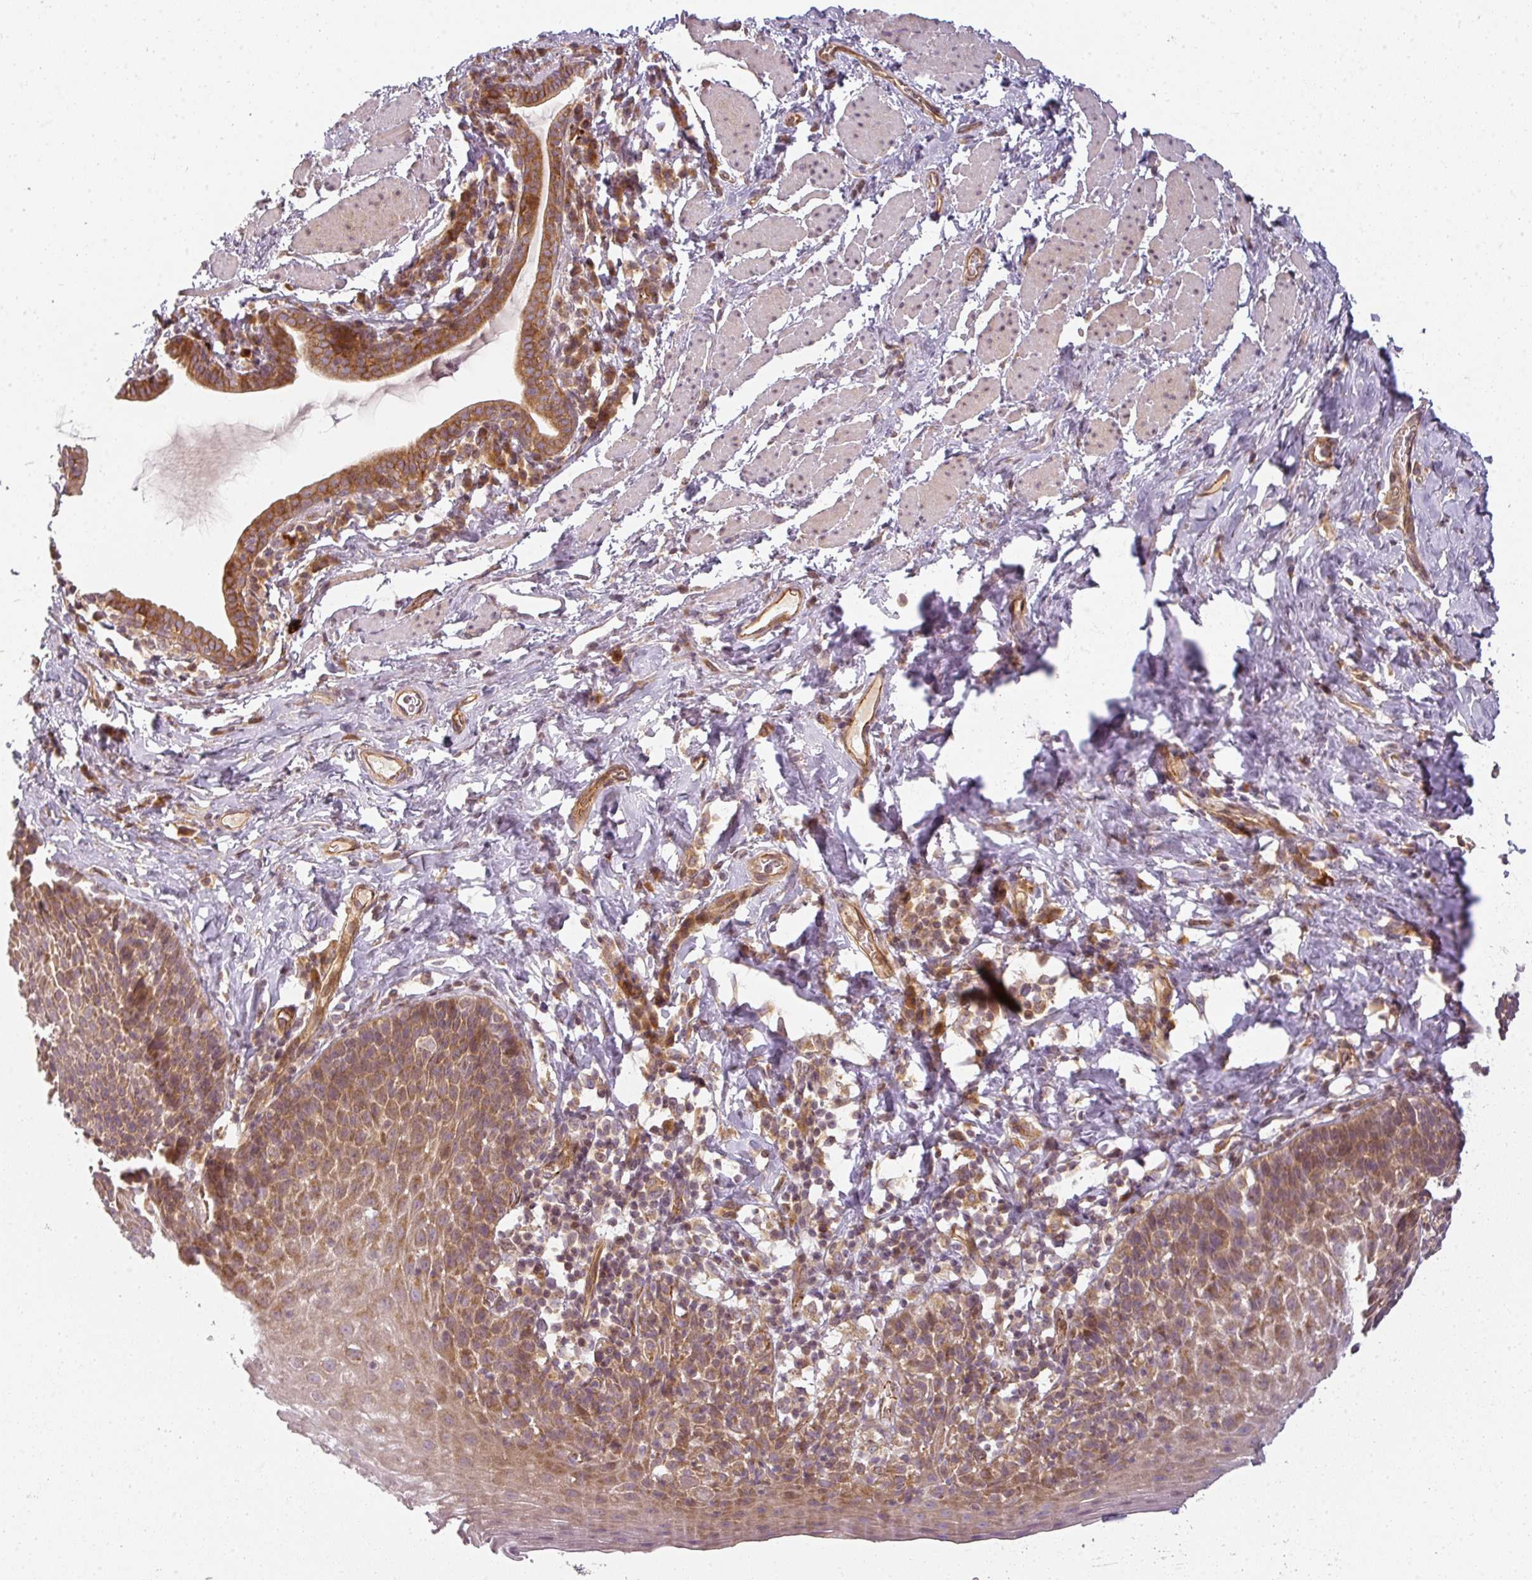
{"staining": {"intensity": "moderate", "quantity": "25%-75%", "location": "cytoplasmic/membranous"}, "tissue": "esophagus", "cell_type": "Squamous epithelial cells", "image_type": "normal", "snomed": [{"axis": "morphology", "description": "Normal tissue, NOS"}, {"axis": "topography", "description": "Esophagus"}], "caption": "Benign esophagus shows moderate cytoplasmic/membranous staining in about 25%-75% of squamous epithelial cells, visualized by immunohistochemistry. (DAB (3,3'-diaminobenzidine) = brown stain, brightfield microscopy at high magnification).", "gene": "CNOT1", "patient": {"sex": "female", "age": 61}}